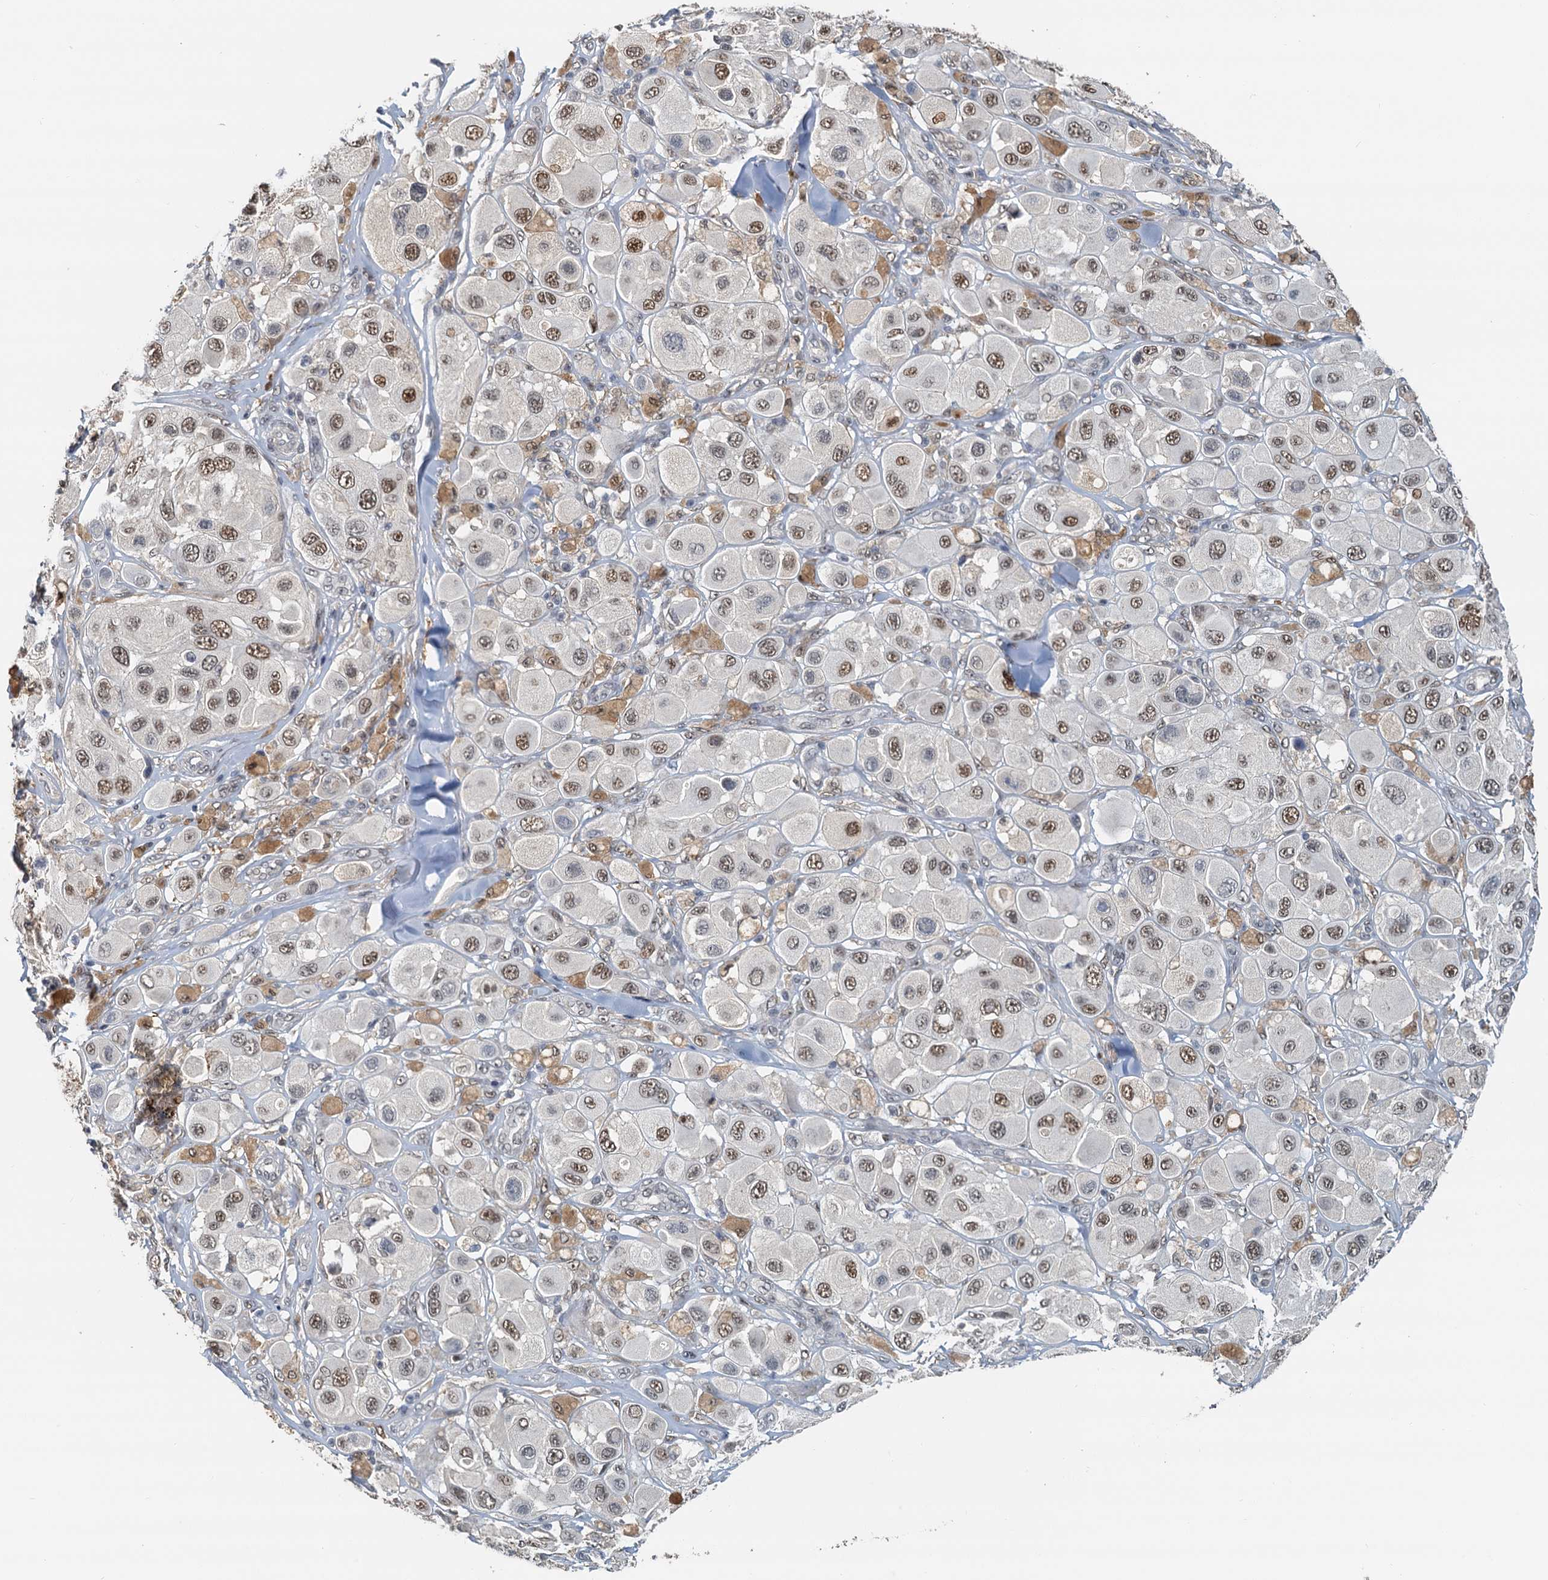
{"staining": {"intensity": "moderate", "quantity": ">75%", "location": "nuclear"}, "tissue": "melanoma", "cell_type": "Tumor cells", "image_type": "cancer", "snomed": [{"axis": "morphology", "description": "Malignant melanoma, Metastatic site"}, {"axis": "topography", "description": "Skin"}], "caption": "This micrograph demonstrates melanoma stained with IHC to label a protein in brown. The nuclear of tumor cells show moderate positivity for the protein. Nuclei are counter-stained blue.", "gene": "SPINDOC", "patient": {"sex": "male", "age": 41}}